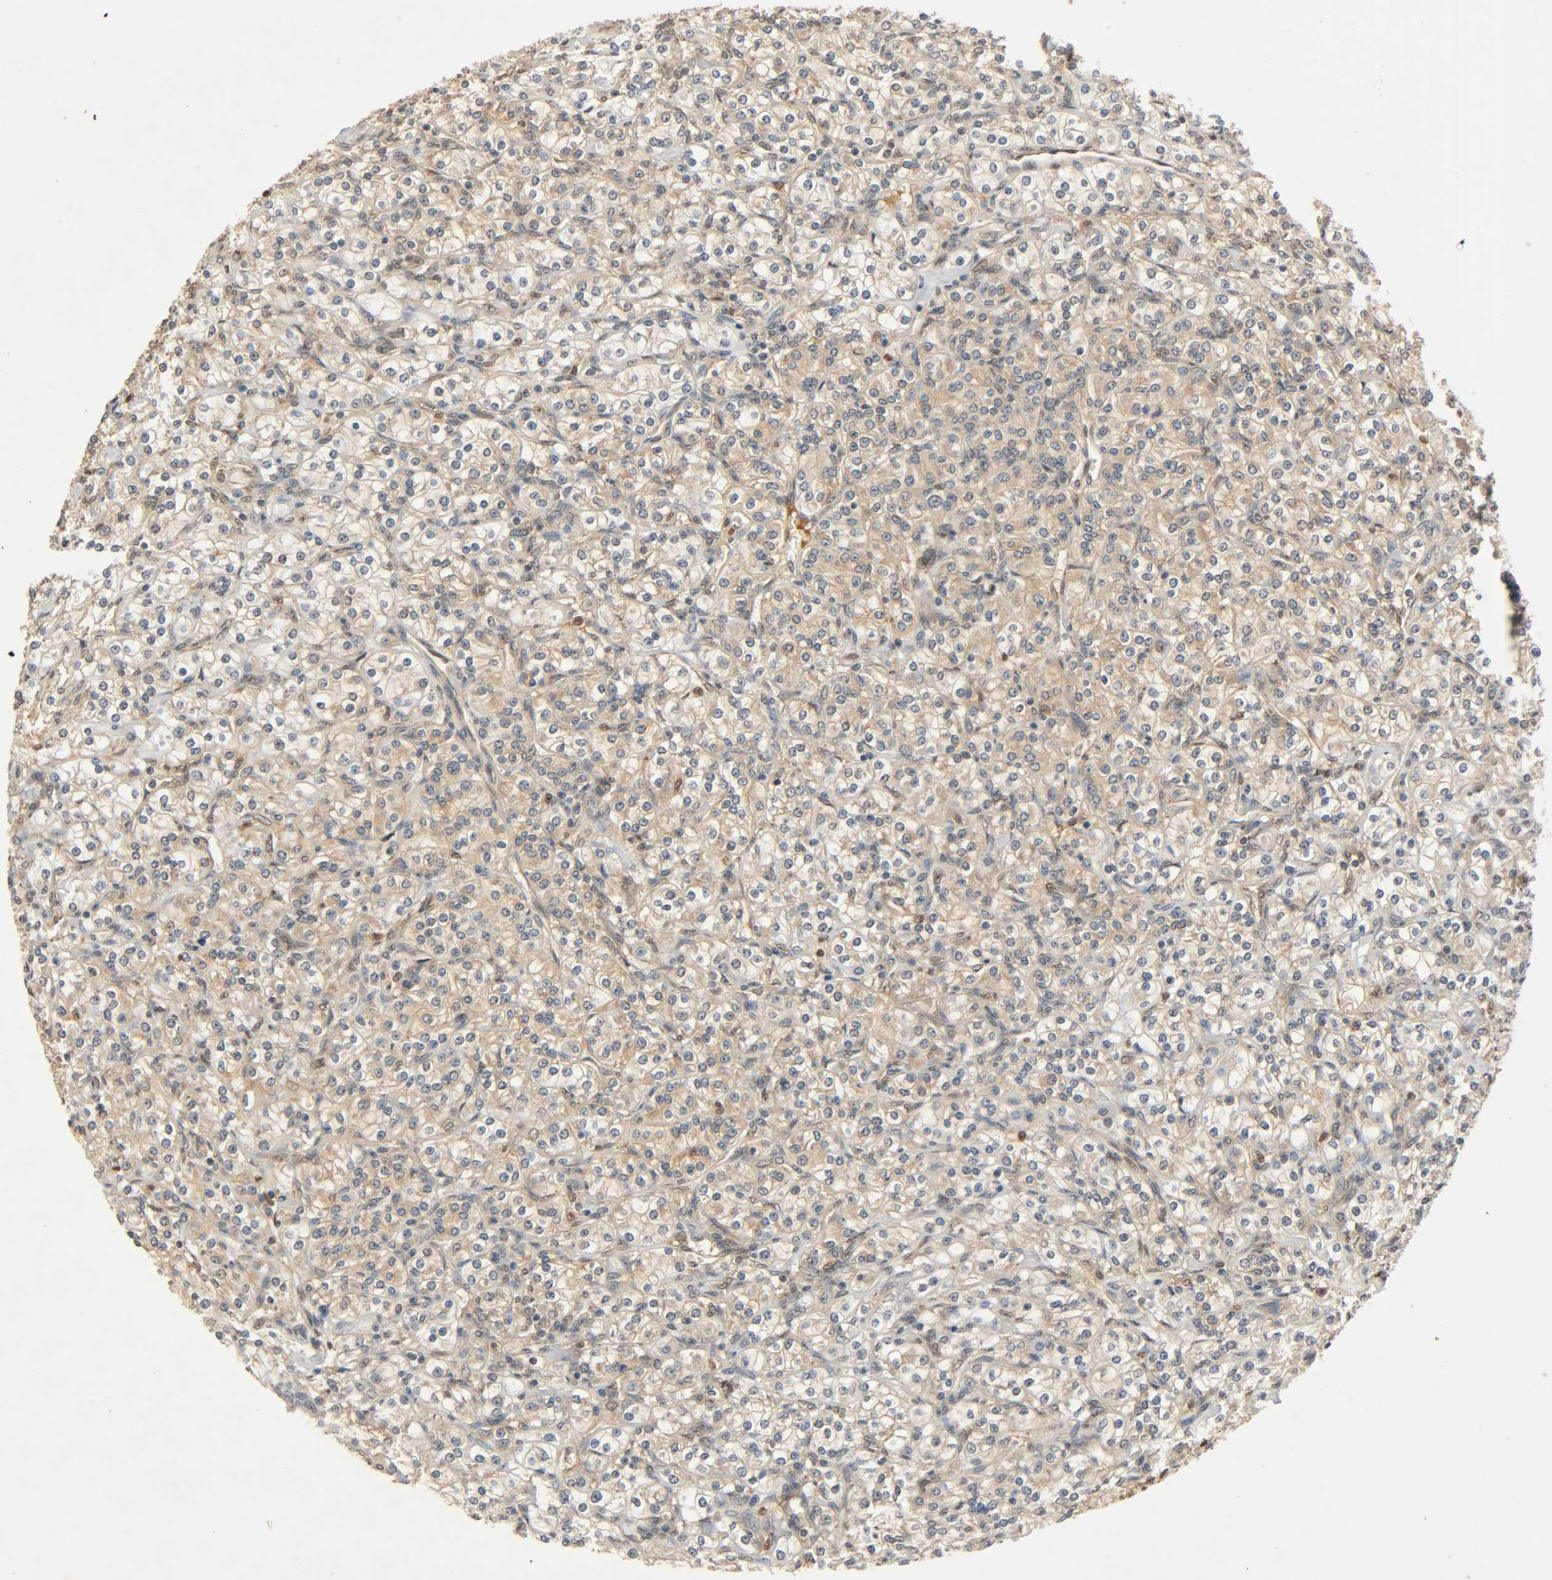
{"staining": {"intensity": "weak", "quantity": ">75%", "location": "cytoplasmic/membranous"}, "tissue": "renal cancer", "cell_type": "Tumor cells", "image_type": "cancer", "snomed": [{"axis": "morphology", "description": "Adenocarcinoma, NOS"}, {"axis": "topography", "description": "Kidney"}], "caption": "IHC photomicrograph of renal adenocarcinoma stained for a protein (brown), which shows low levels of weak cytoplasmic/membranous staining in about >75% of tumor cells.", "gene": "ZFPM2", "patient": {"sex": "male", "age": 77}}